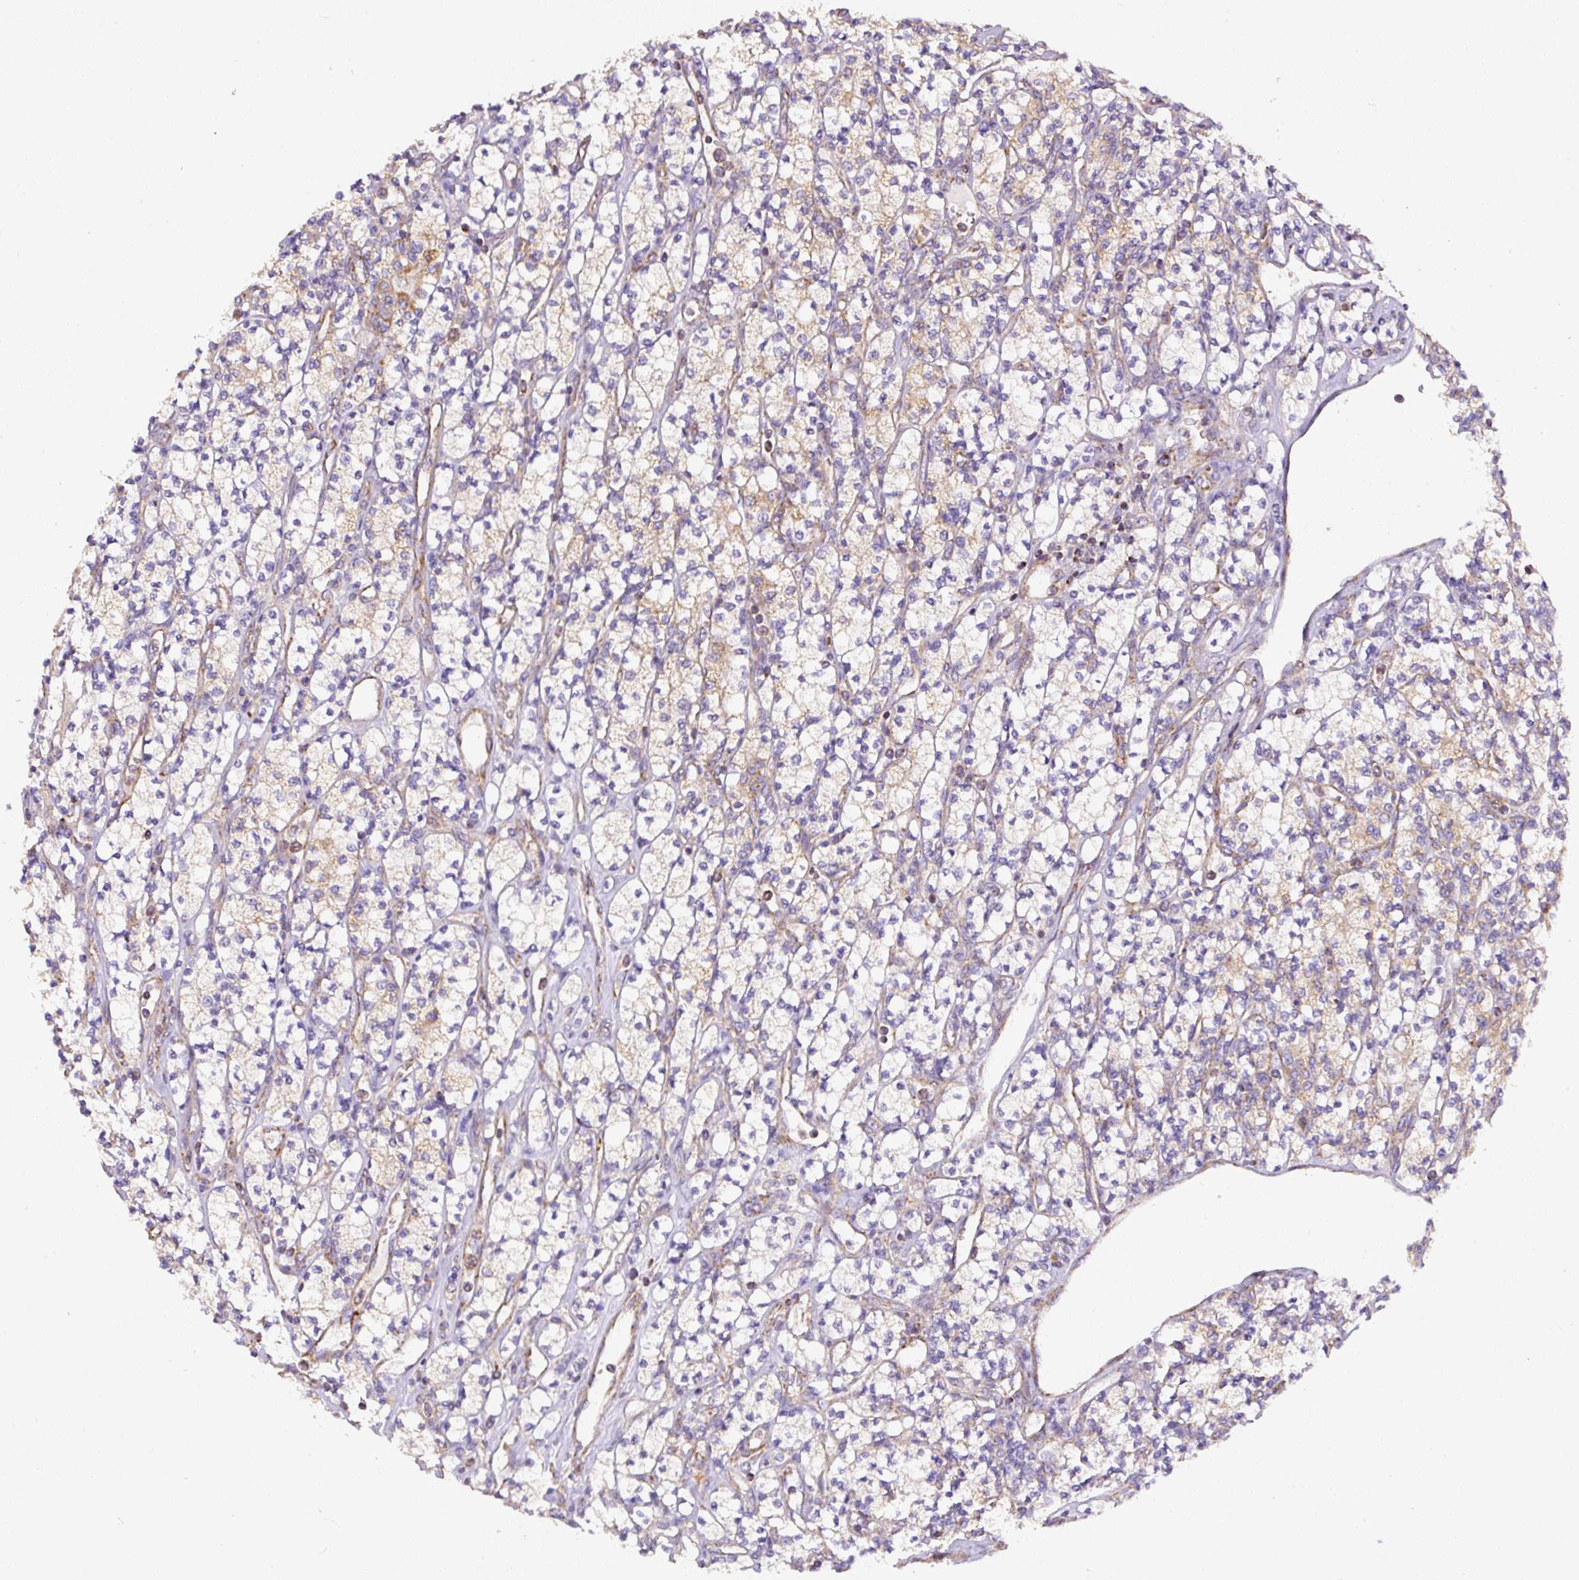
{"staining": {"intensity": "weak", "quantity": "25%-75%", "location": "cytoplasmic/membranous"}, "tissue": "renal cancer", "cell_type": "Tumor cells", "image_type": "cancer", "snomed": [{"axis": "morphology", "description": "Adenocarcinoma, NOS"}, {"axis": "topography", "description": "Kidney"}], "caption": "High-magnification brightfield microscopy of renal adenocarcinoma stained with DAB (3,3'-diaminobenzidine) (brown) and counterstained with hematoxylin (blue). tumor cells exhibit weak cytoplasmic/membranous expression is identified in approximately25%-75% of cells.", "gene": "NDUFAF2", "patient": {"sex": "male", "age": 77}}